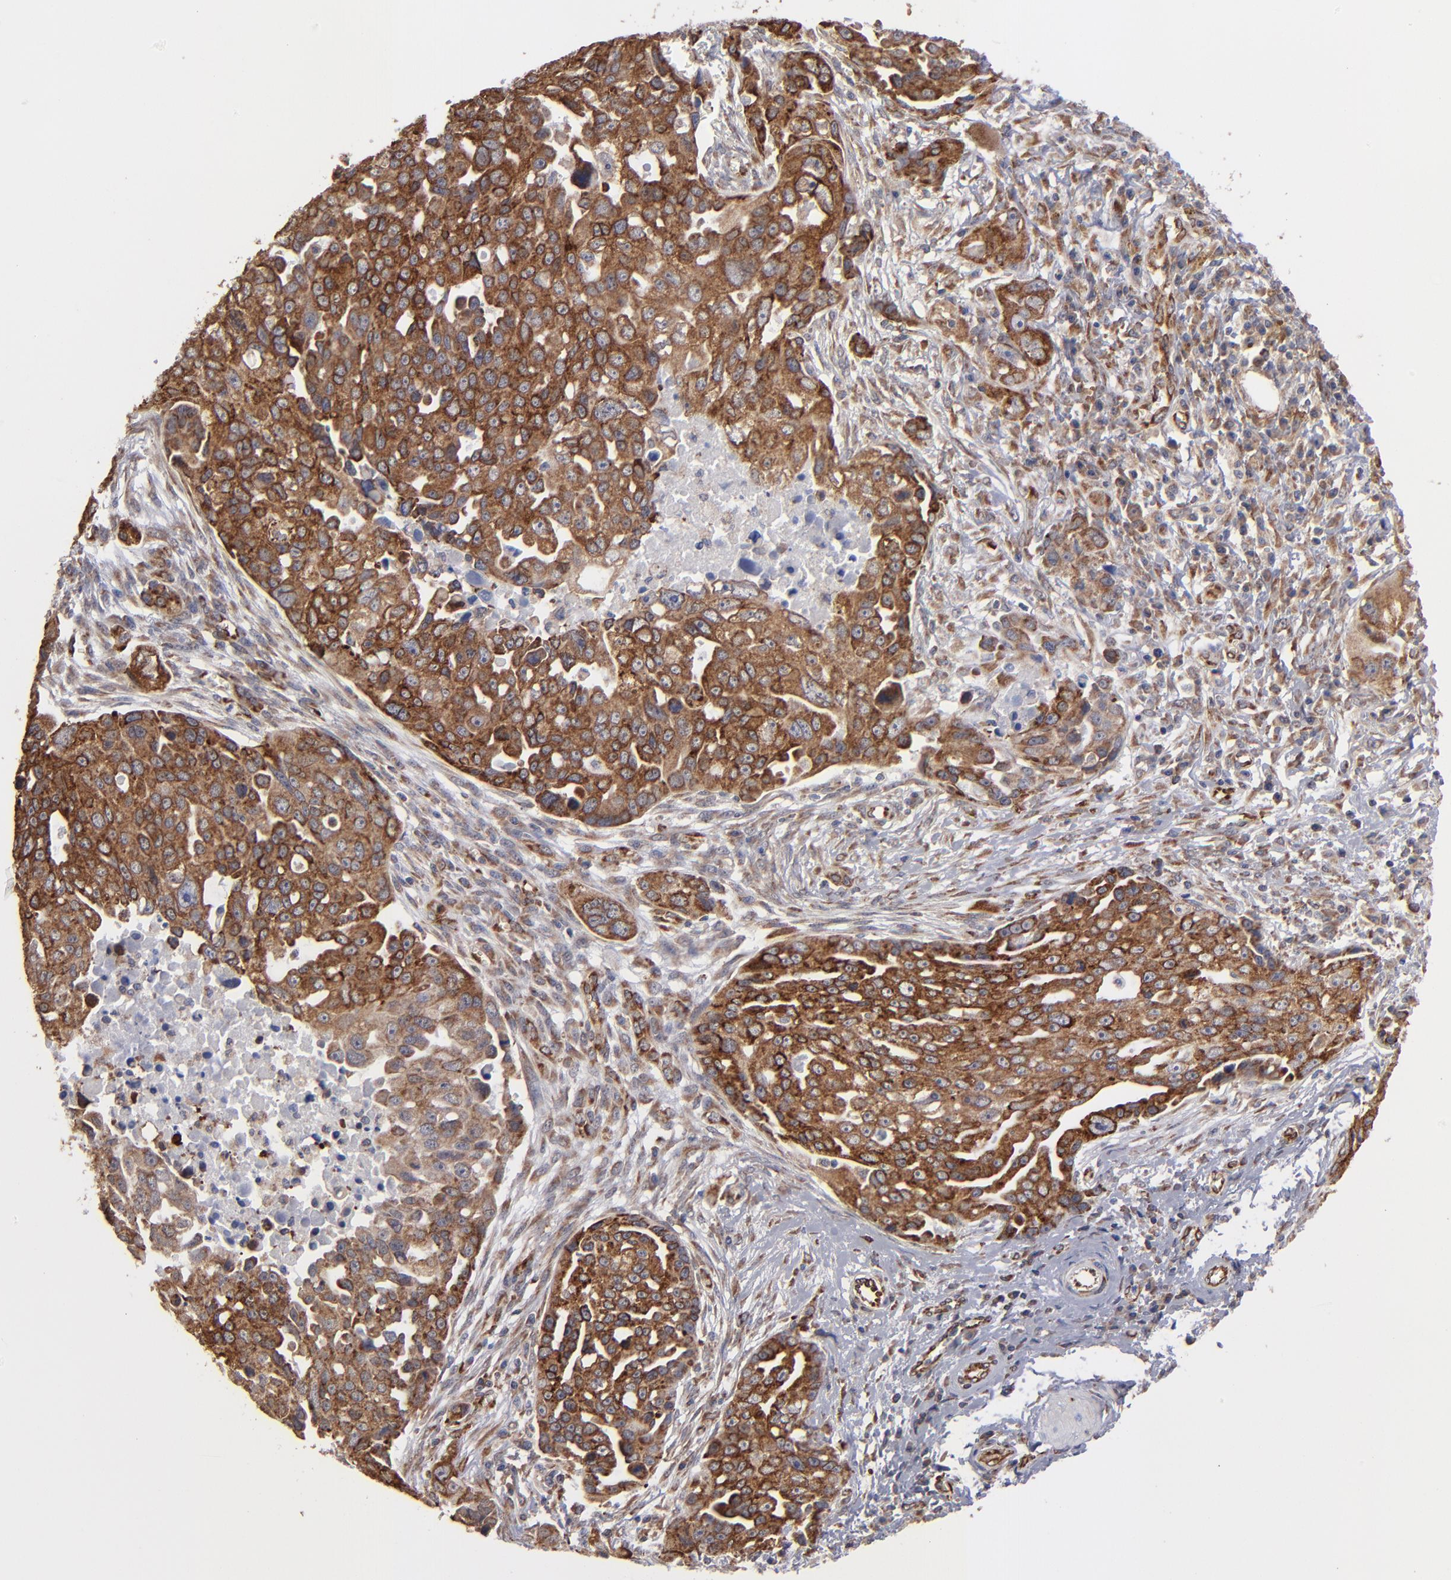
{"staining": {"intensity": "moderate", "quantity": ">75%", "location": "cytoplasmic/membranous"}, "tissue": "ovarian cancer", "cell_type": "Tumor cells", "image_type": "cancer", "snomed": [{"axis": "morphology", "description": "Carcinoma, endometroid"}, {"axis": "topography", "description": "Ovary"}], "caption": "Immunohistochemistry (IHC) image of neoplastic tissue: human ovarian endometroid carcinoma stained using immunohistochemistry reveals medium levels of moderate protein expression localized specifically in the cytoplasmic/membranous of tumor cells, appearing as a cytoplasmic/membranous brown color.", "gene": "KTN1", "patient": {"sex": "female", "age": 75}}